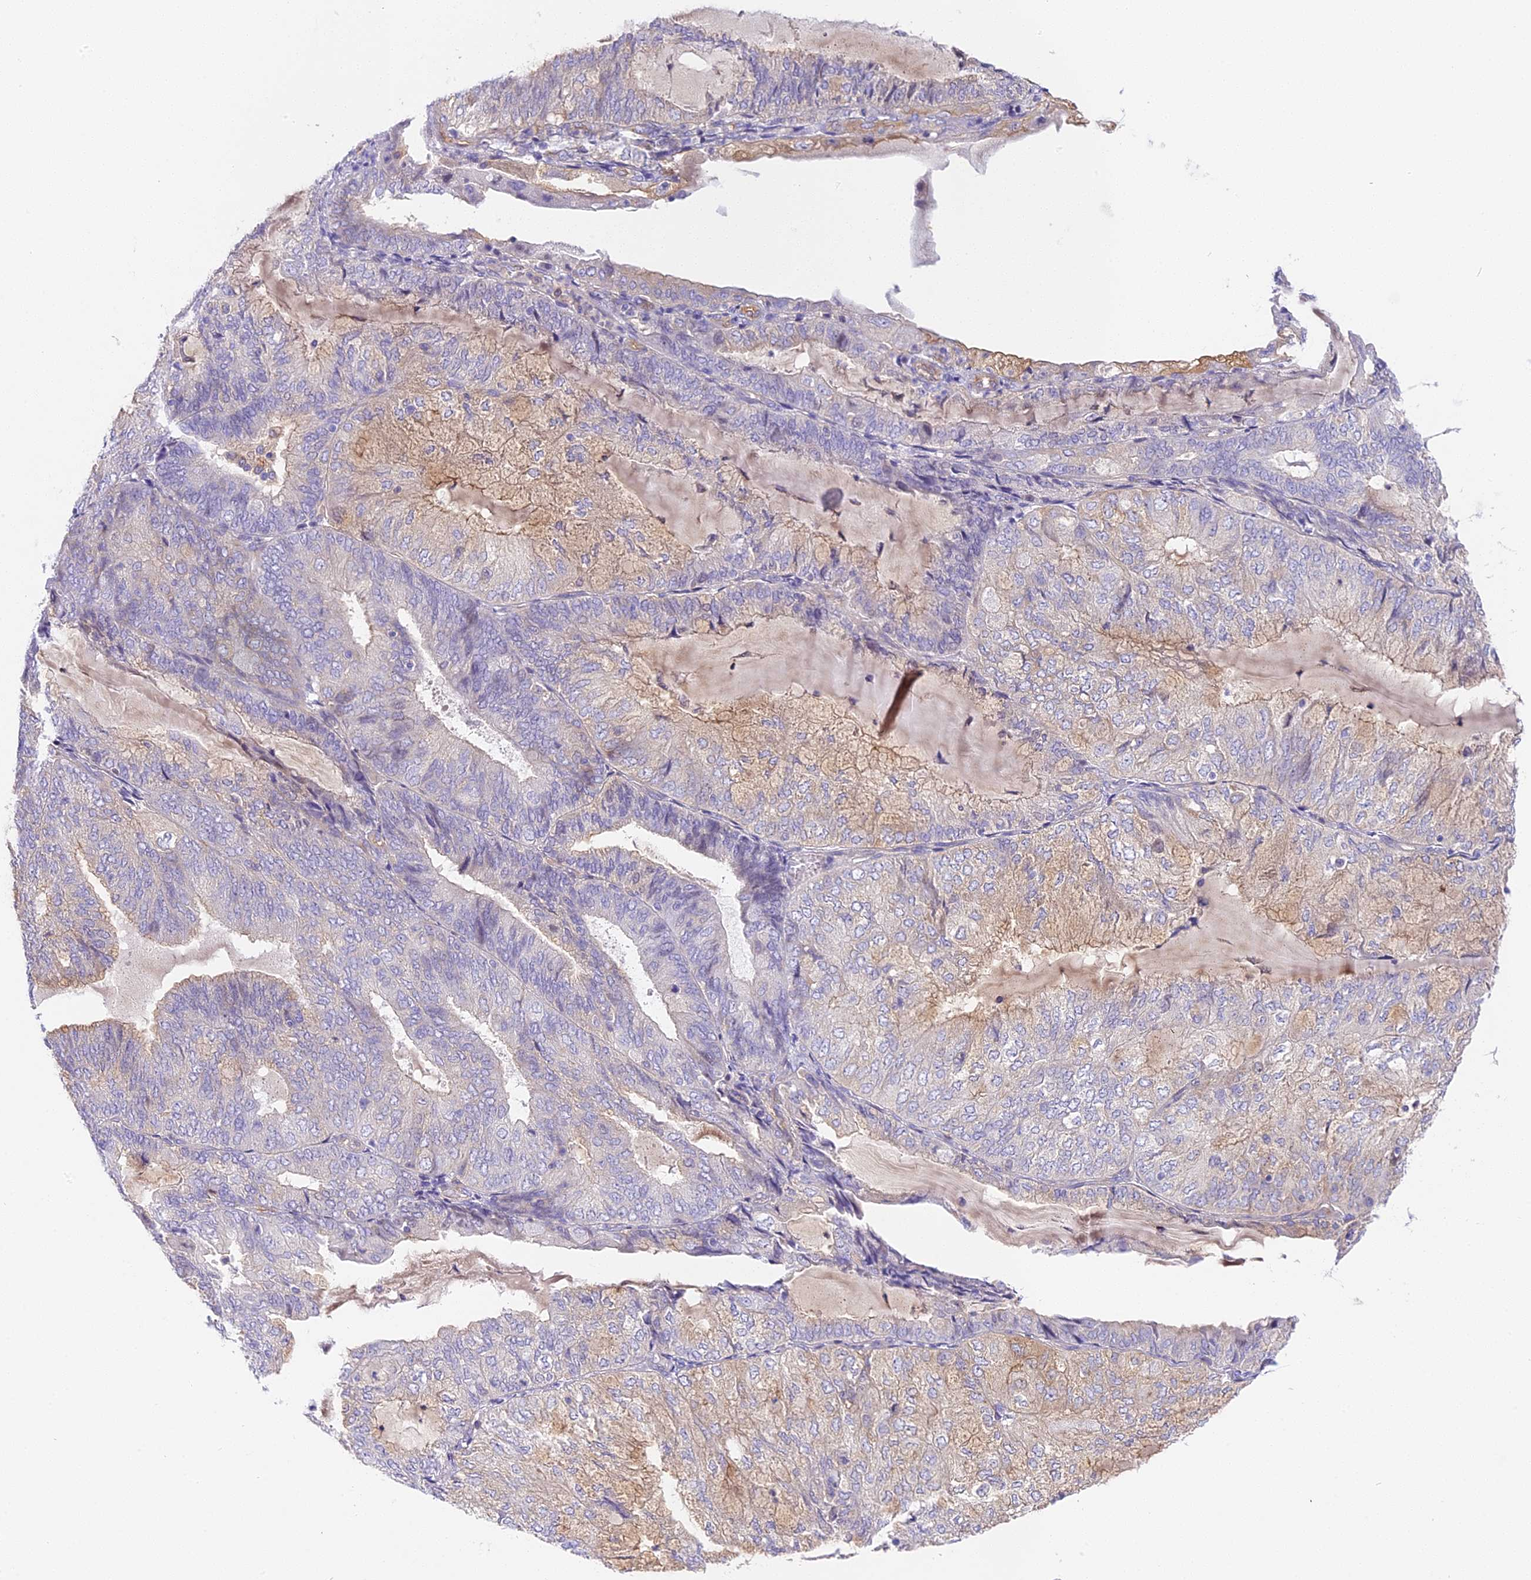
{"staining": {"intensity": "weak", "quantity": "<25%", "location": "cytoplasmic/membranous"}, "tissue": "endometrial cancer", "cell_type": "Tumor cells", "image_type": "cancer", "snomed": [{"axis": "morphology", "description": "Adenocarcinoma, NOS"}, {"axis": "topography", "description": "Endometrium"}], "caption": "IHC micrograph of neoplastic tissue: human endometrial cancer (adenocarcinoma) stained with DAB demonstrates no significant protein staining in tumor cells.", "gene": "HOMER3", "patient": {"sex": "female", "age": 81}}